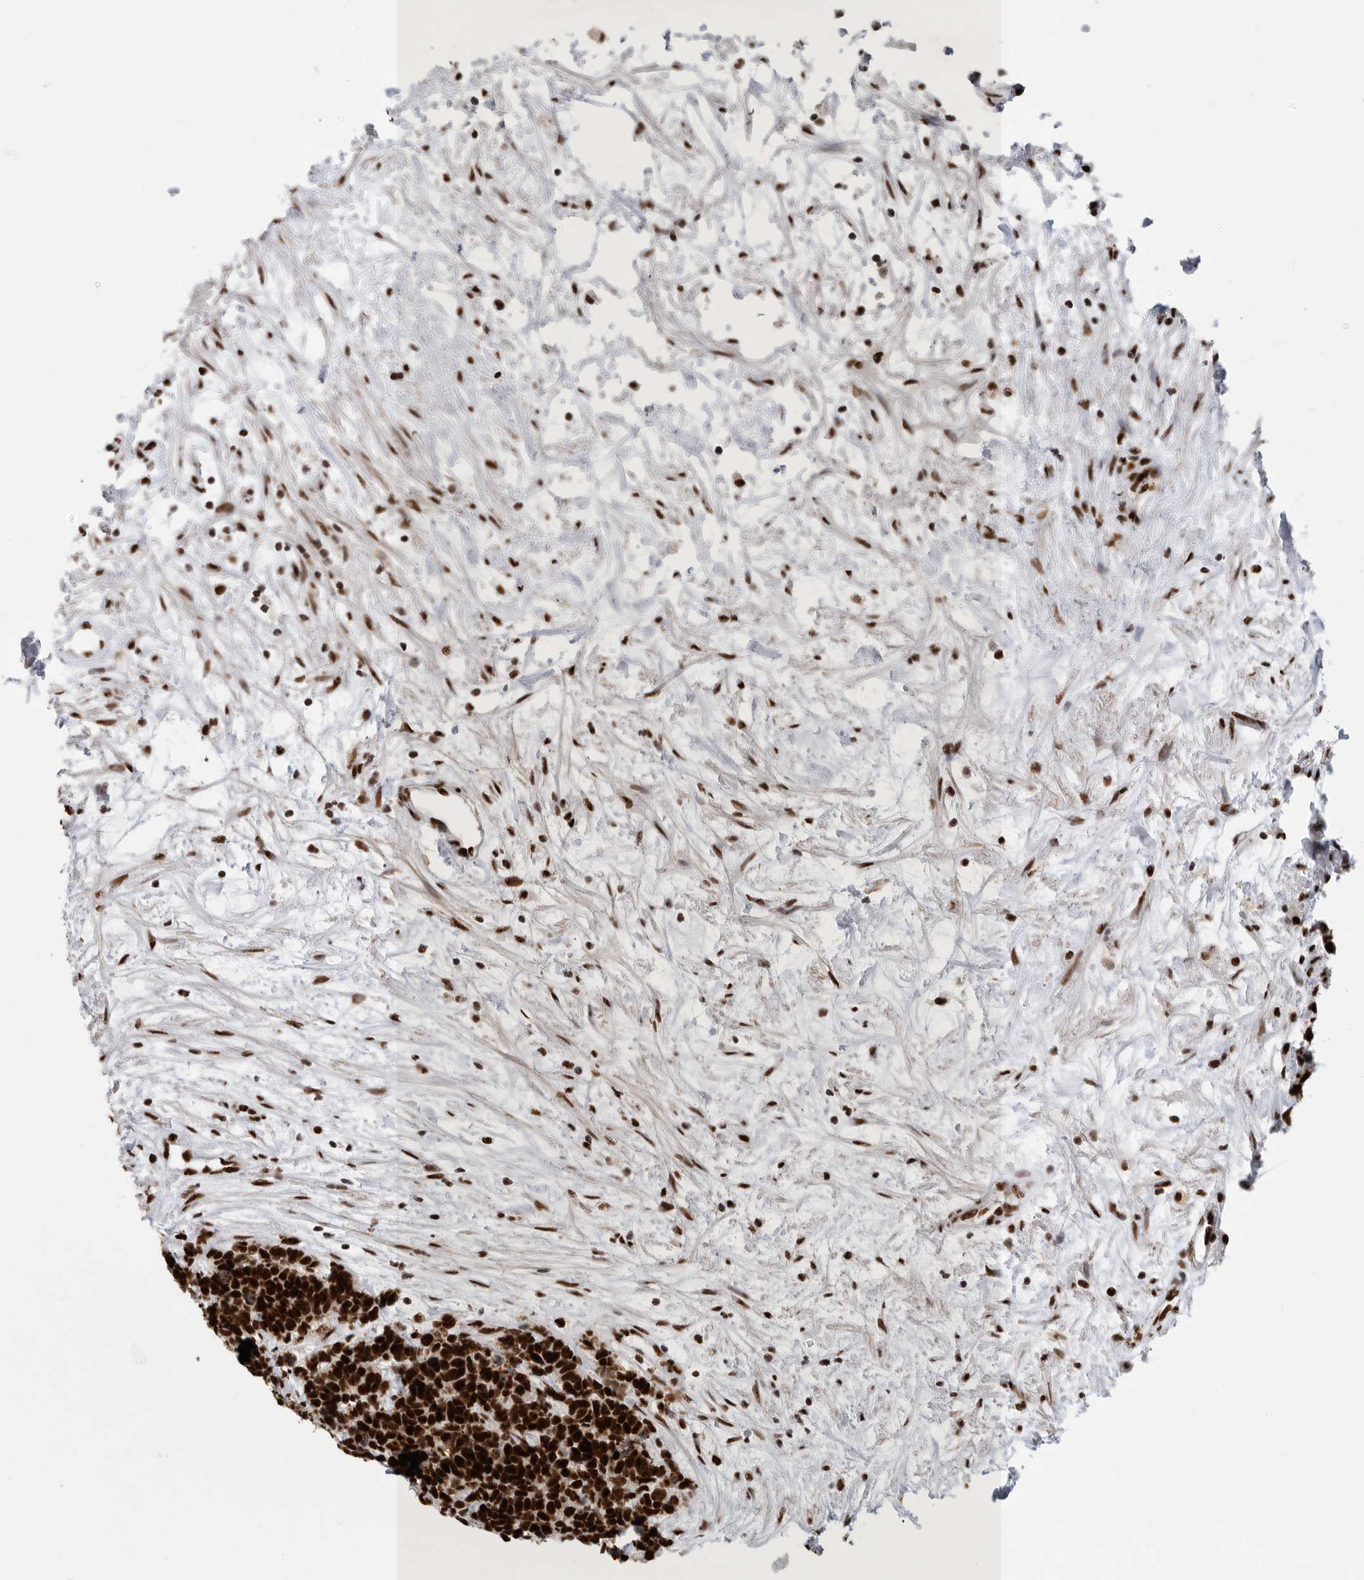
{"staining": {"intensity": "strong", "quantity": ">75%", "location": "nuclear"}, "tissue": "carcinoid", "cell_type": "Tumor cells", "image_type": "cancer", "snomed": [{"axis": "morphology", "description": "Carcinoma, NOS"}, {"axis": "morphology", "description": "Carcinoid, malignant, NOS"}, {"axis": "topography", "description": "Urinary bladder"}], "caption": "Human carcinoma stained for a protein (brown) reveals strong nuclear positive expression in about >75% of tumor cells.", "gene": "BCLAF1", "patient": {"sex": "male", "age": 57}}